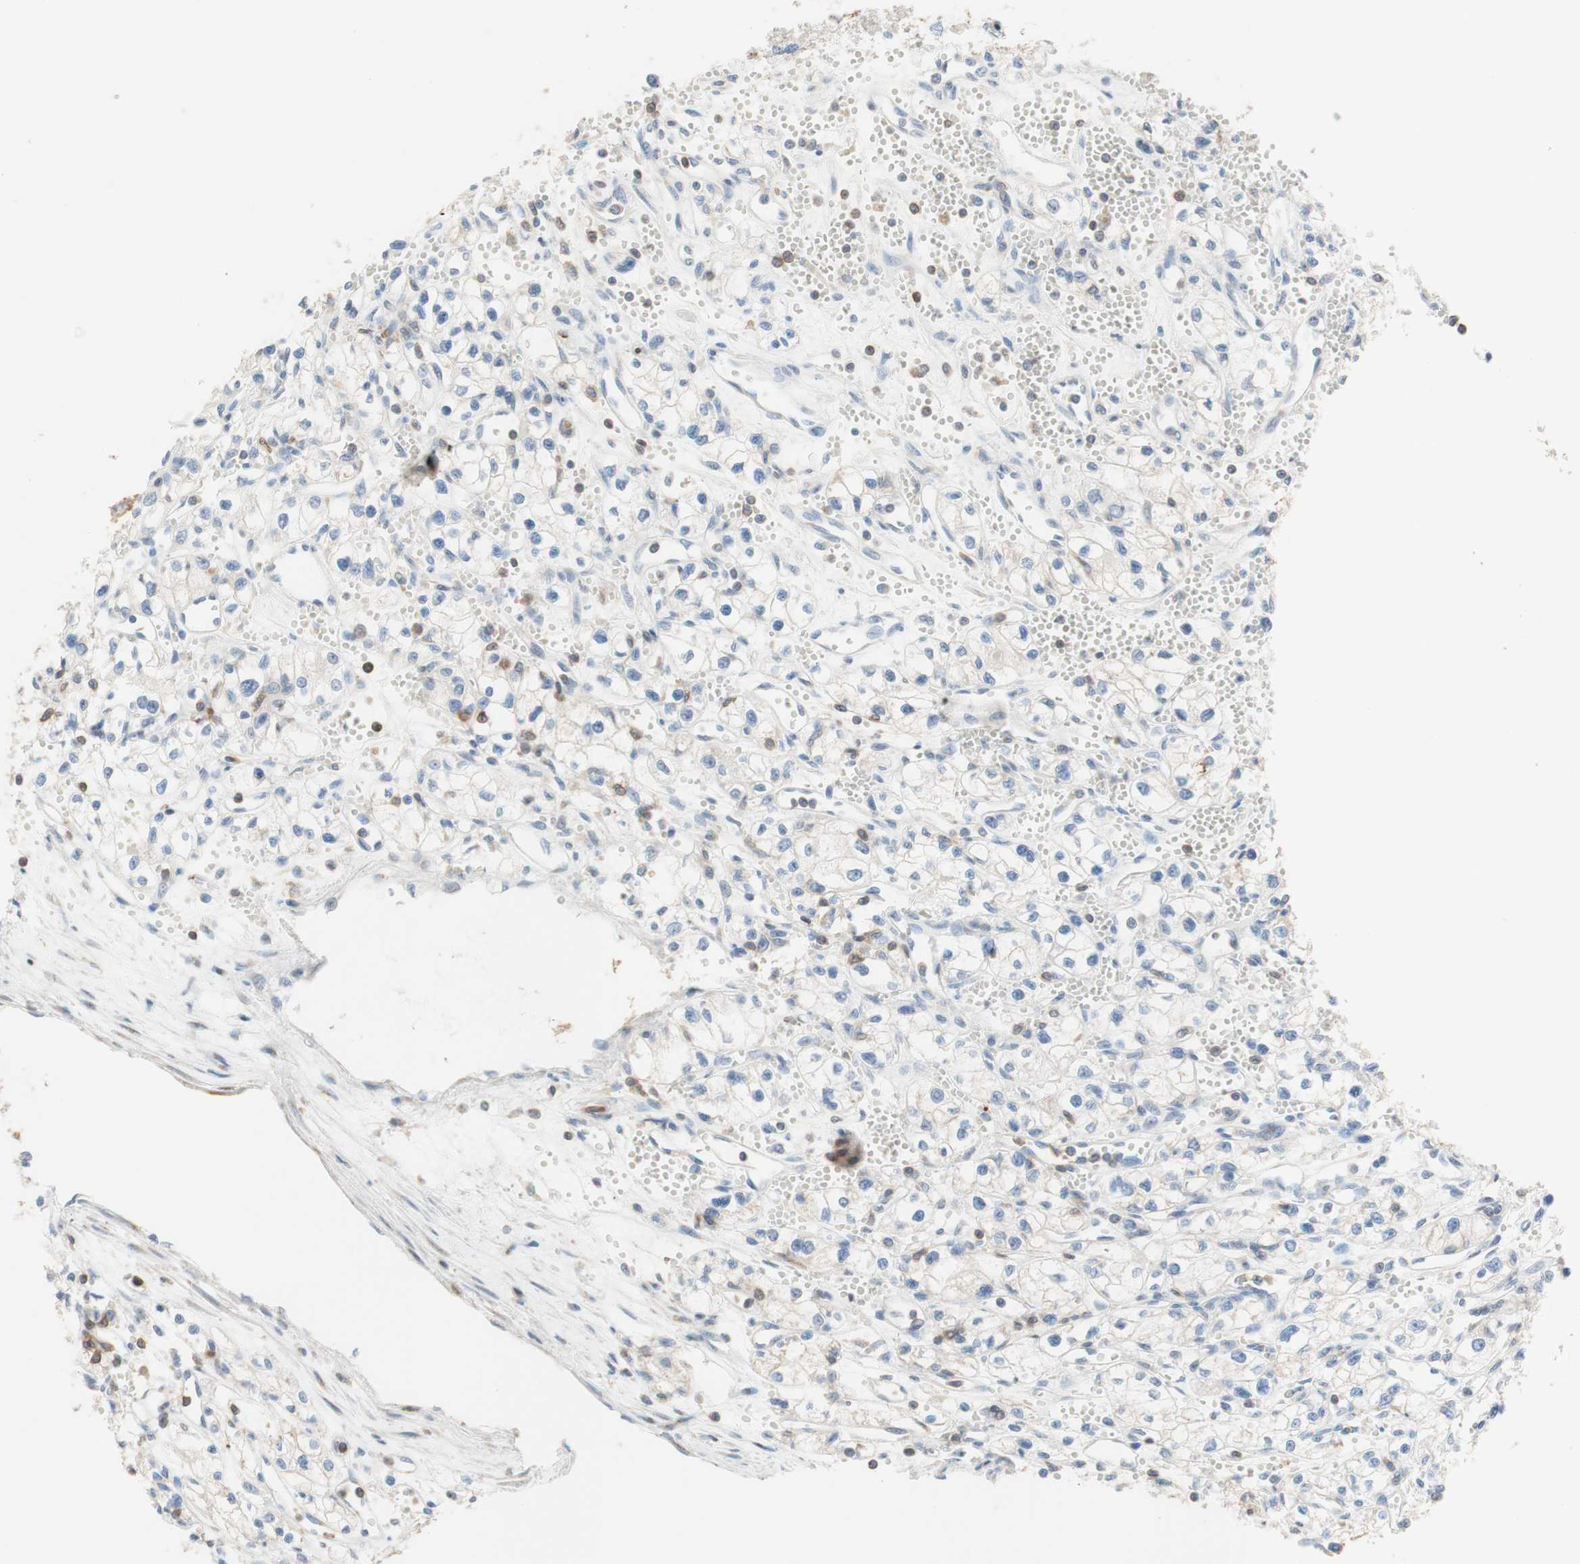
{"staining": {"intensity": "negative", "quantity": "none", "location": "none"}, "tissue": "renal cancer", "cell_type": "Tumor cells", "image_type": "cancer", "snomed": [{"axis": "morphology", "description": "Normal tissue, NOS"}, {"axis": "morphology", "description": "Adenocarcinoma, NOS"}, {"axis": "topography", "description": "Kidney"}], "caption": "Immunohistochemistry of human renal cancer (adenocarcinoma) displays no expression in tumor cells. (Stains: DAB immunohistochemistry (IHC) with hematoxylin counter stain, Microscopy: brightfield microscopy at high magnification).", "gene": "SPINK6", "patient": {"sex": "male", "age": 59}}